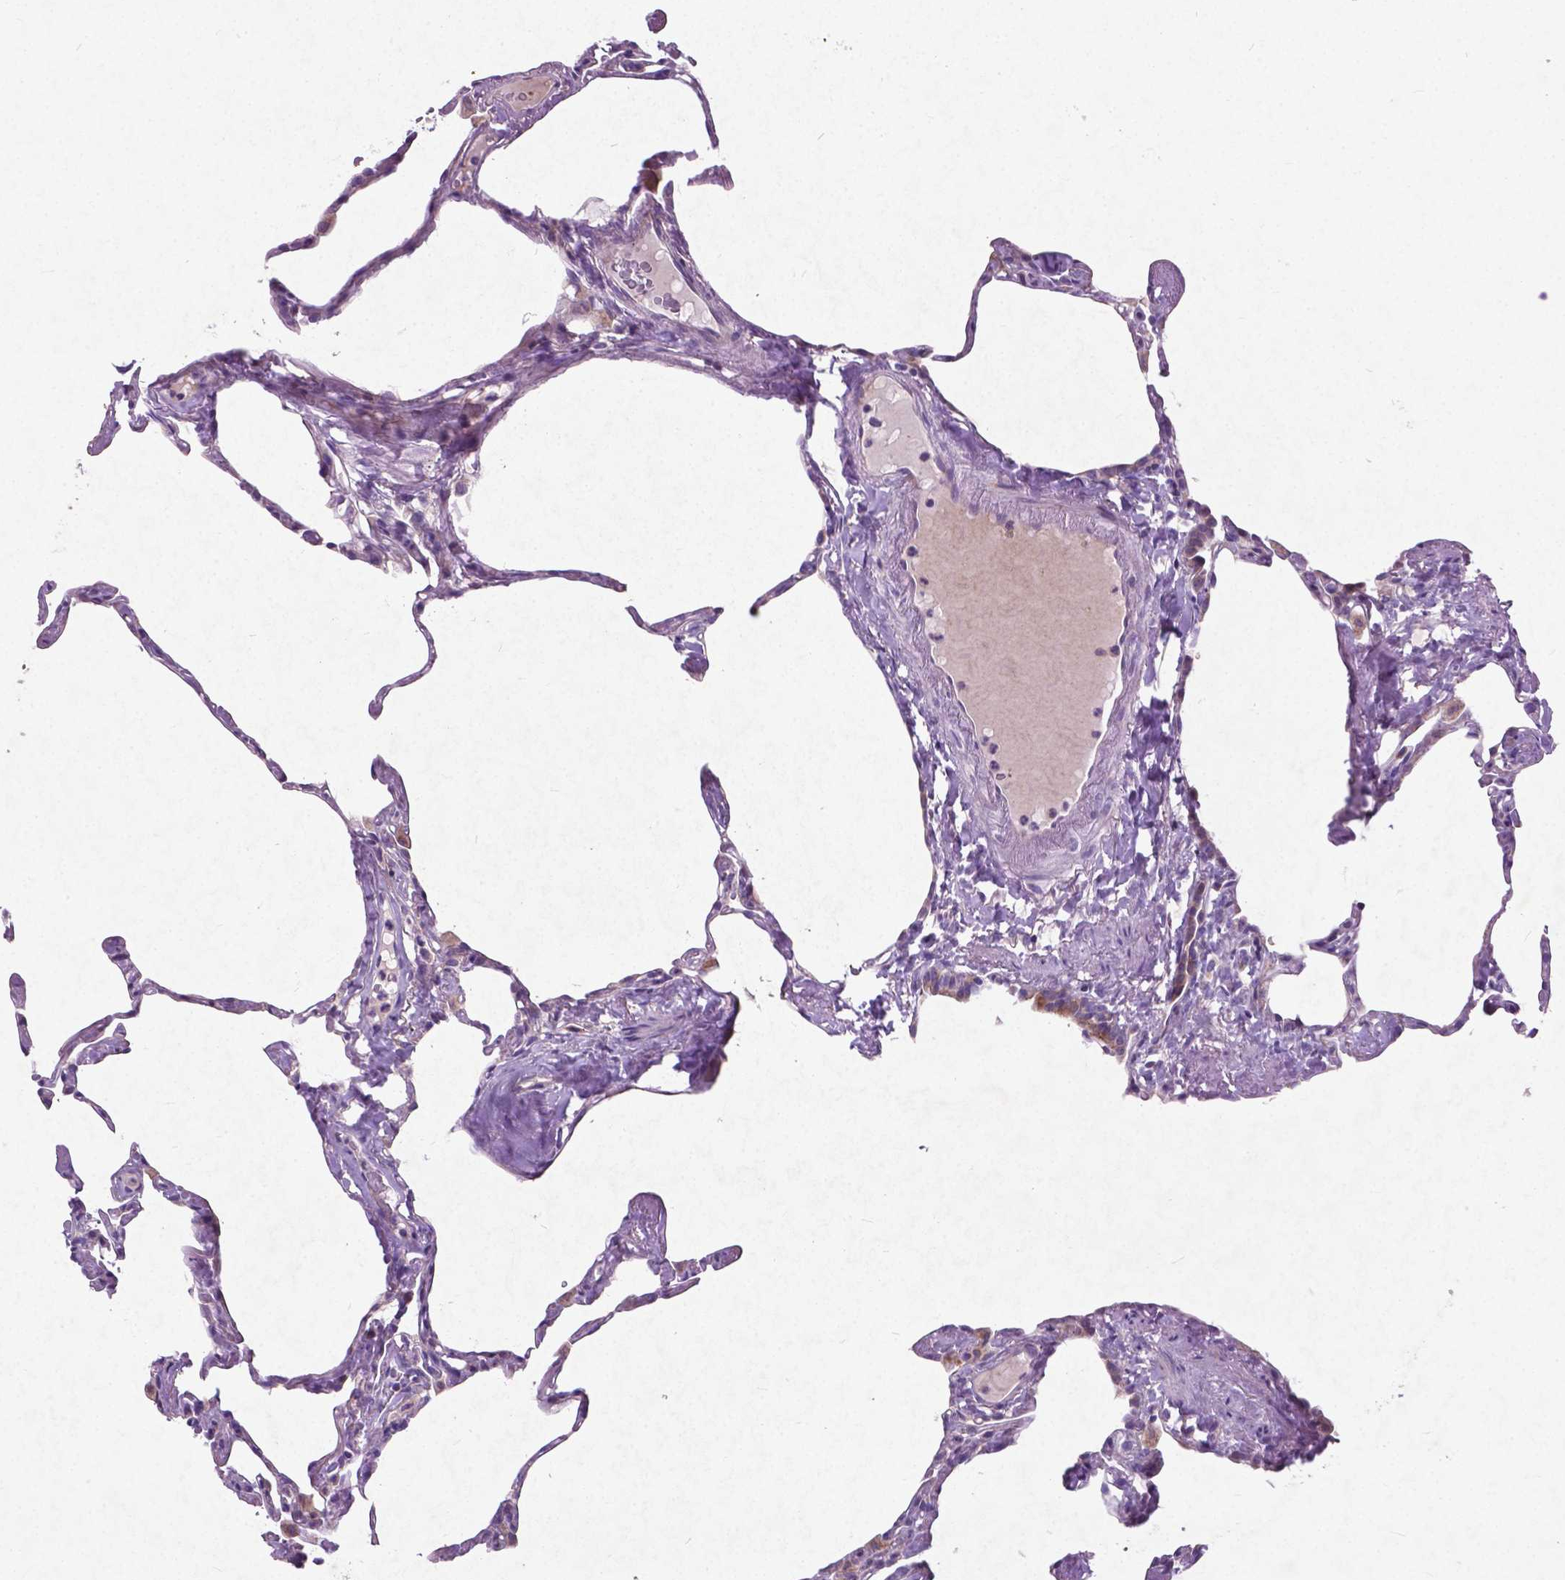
{"staining": {"intensity": "negative", "quantity": "none", "location": "none"}, "tissue": "lung", "cell_type": "Alveolar cells", "image_type": "normal", "snomed": [{"axis": "morphology", "description": "Normal tissue, NOS"}, {"axis": "topography", "description": "Lung"}], "caption": "Alveolar cells are negative for brown protein staining in normal lung.", "gene": "ATG4D", "patient": {"sex": "male", "age": 65}}